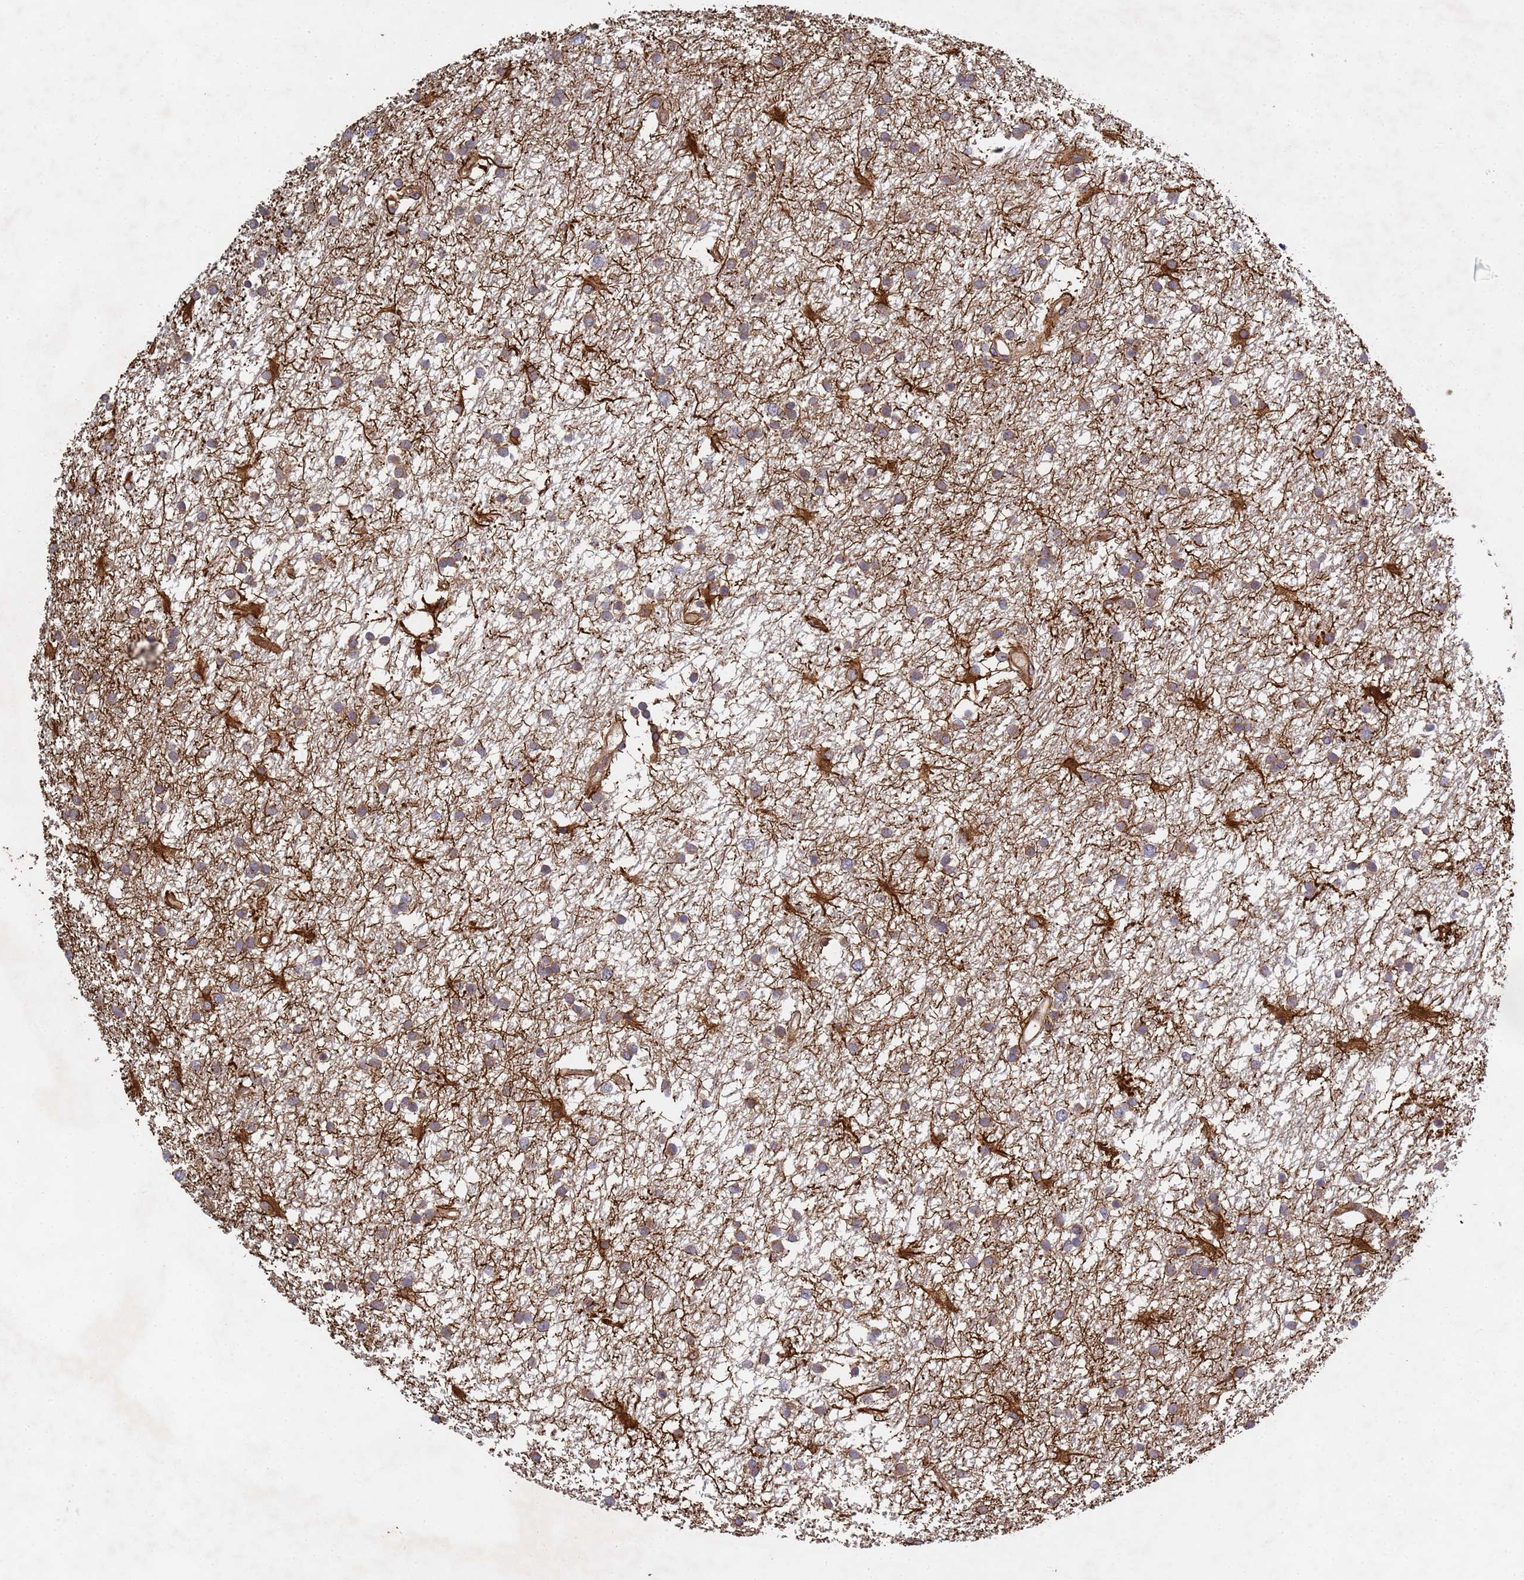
{"staining": {"intensity": "strong", "quantity": "<25%", "location": "cytoplasmic/membranous"}, "tissue": "glioma", "cell_type": "Tumor cells", "image_type": "cancer", "snomed": [{"axis": "morphology", "description": "Glioma, malignant, High grade"}, {"axis": "topography", "description": "Brain"}], "caption": "Human glioma stained with a brown dye exhibits strong cytoplasmic/membranous positive expression in approximately <25% of tumor cells.", "gene": "C8orf34", "patient": {"sex": "male", "age": 77}}